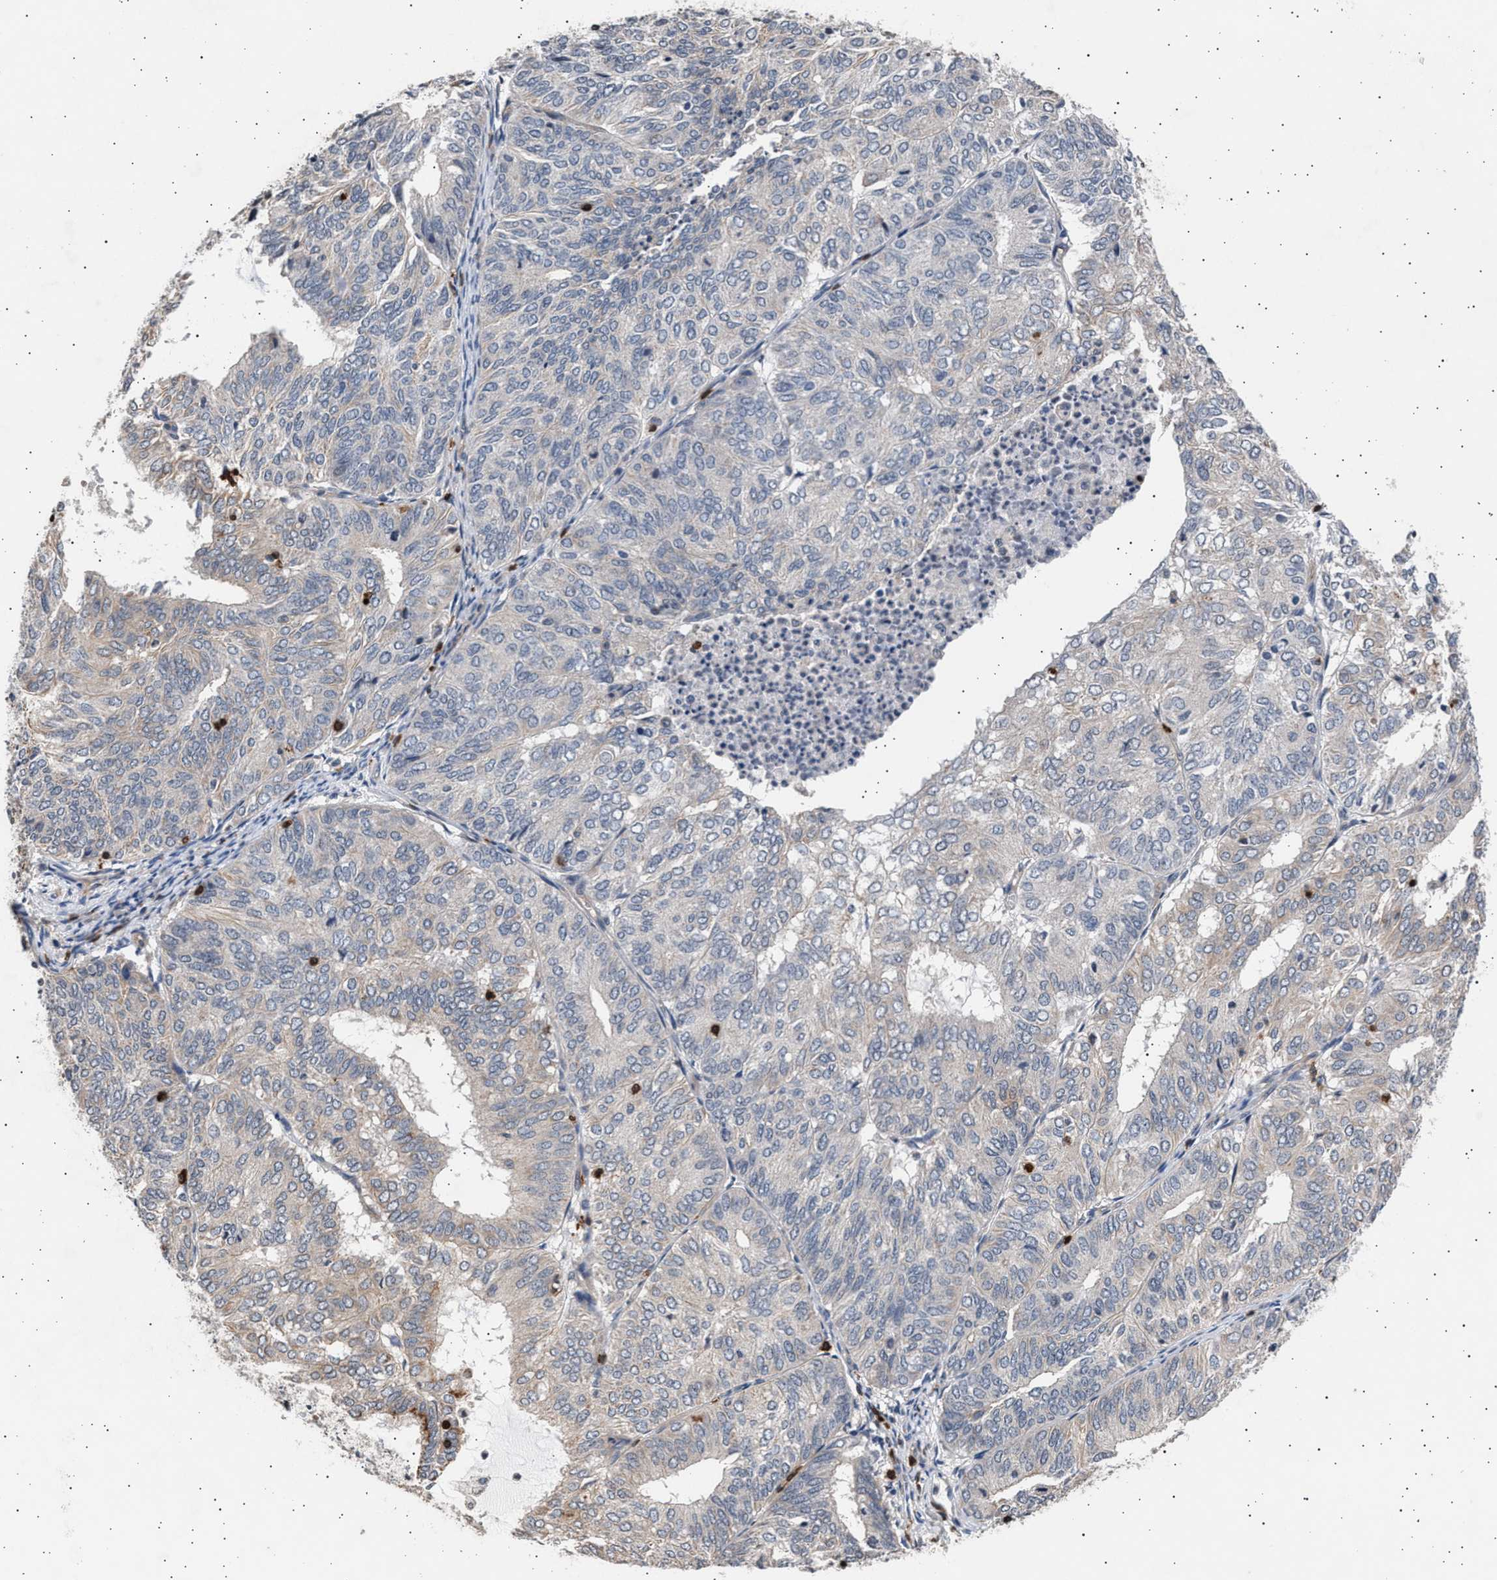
{"staining": {"intensity": "weak", "quantity": "<25%", "location": "cytoplasmic/membranous"}, "tissue": "endometrial cancer", "cell_type": "Tumor cells", "image_type": "cancer", "snomed": [{"axis": "morphology", "description": "Adenocarcinoma, NOS"}, {"axis": "topography", "description": "Uterus"}], "caption": "Tumor cells show no significant protein positivity in endometrial adenocarcinoma.", "gene": "GRAP2", "patient": {"sex": "female", "age": 60}}